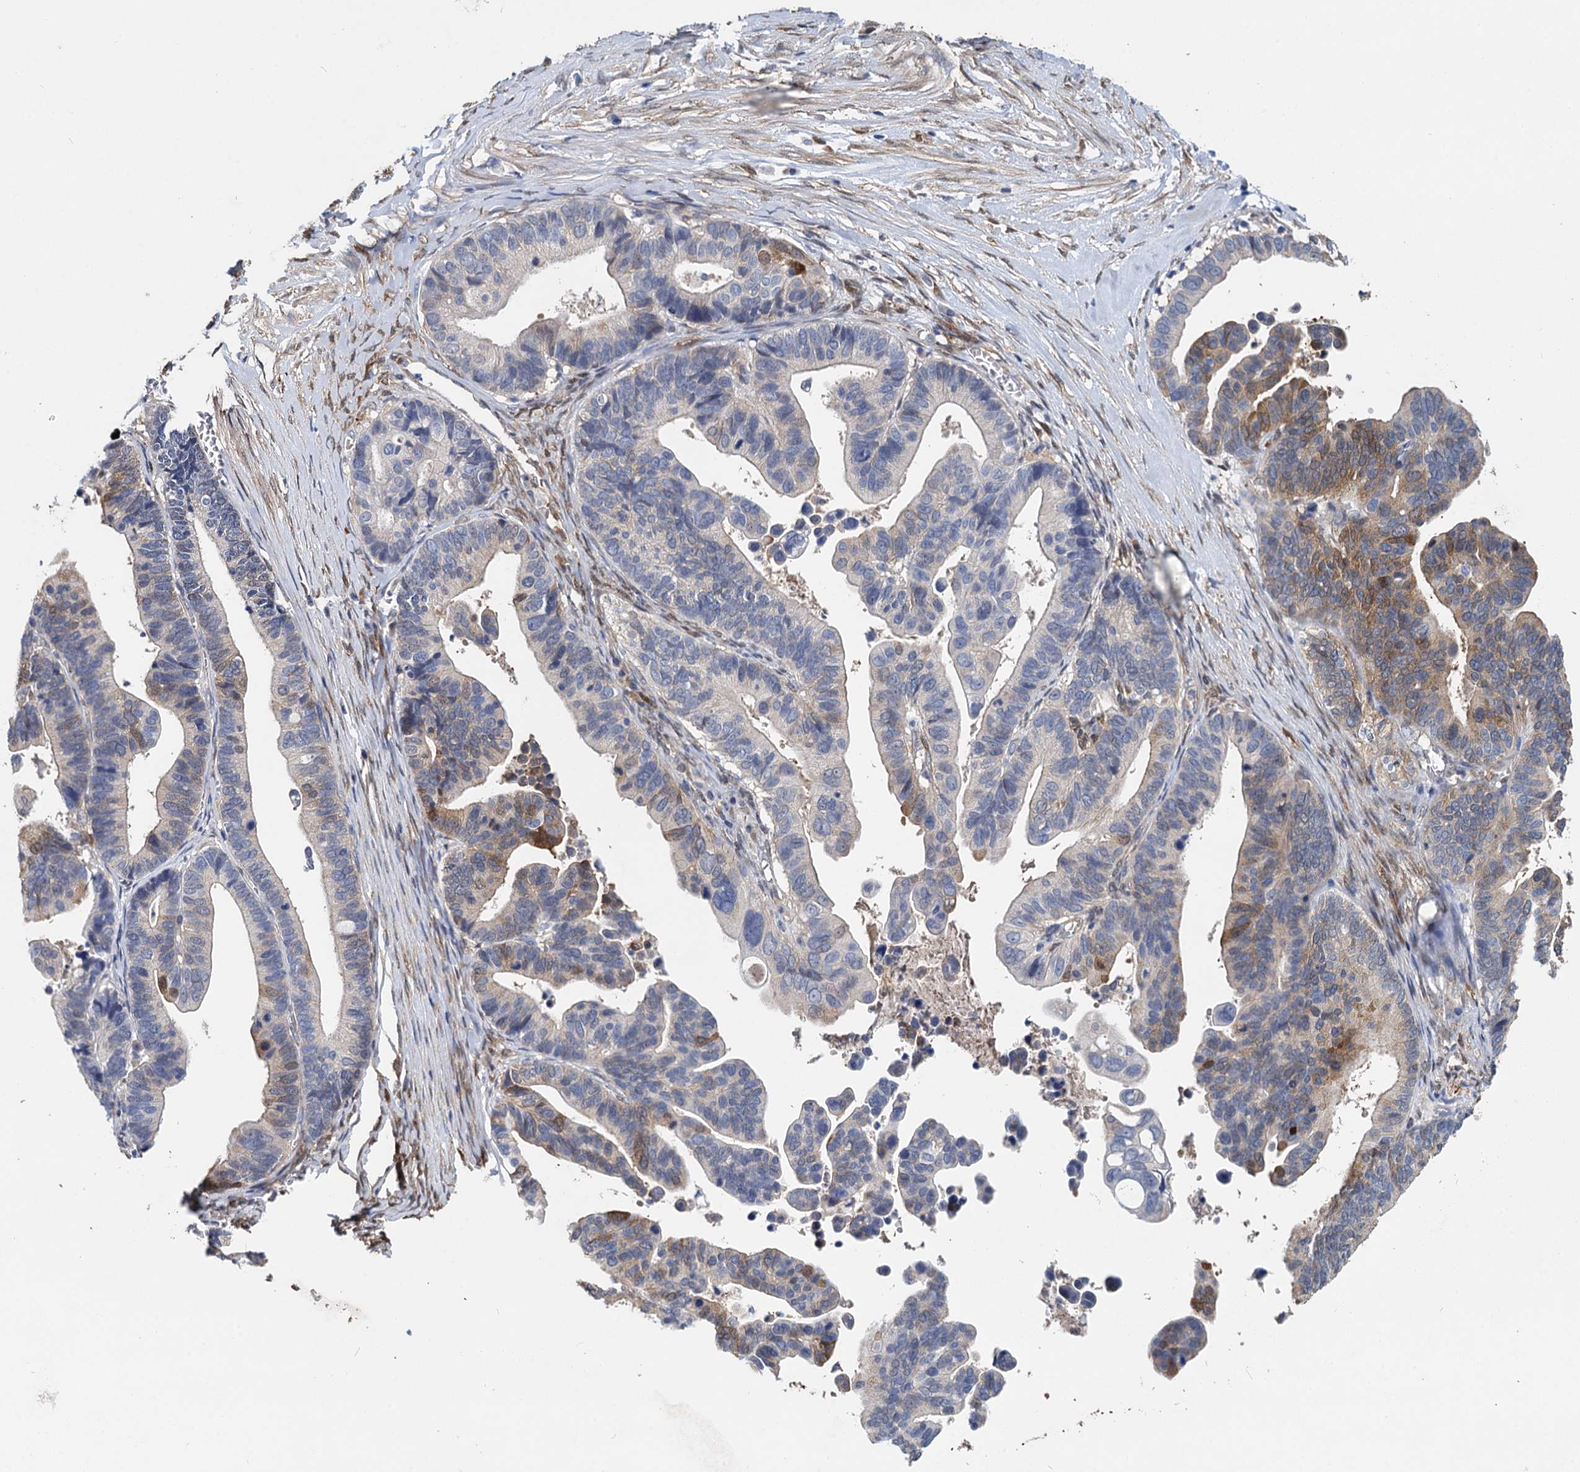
{"staining": {"intensity": "moderate", "quantity": "<25%", "location": "cytoplasmic/membranous"}, "tissue": "ovarian cancer", "cell_type": "Tumor cells", "image_type": "cancer", "snomed": [{"axis": "morphology", "description": "Cystadenocarcinoma, serous, NOS"}, {"axis": "topography", "description": "Ovary"}], "caption": "Protein analysis of ovarian cancer tissue reveals moderate cytoplasmic/membranous expression in approximately <25% of tumor cells. (brown staining indicates protein expression, while blue staining denotes nuclei).", "gene": "GSTM3", "patient": {"sex": "female", "age": 56}}